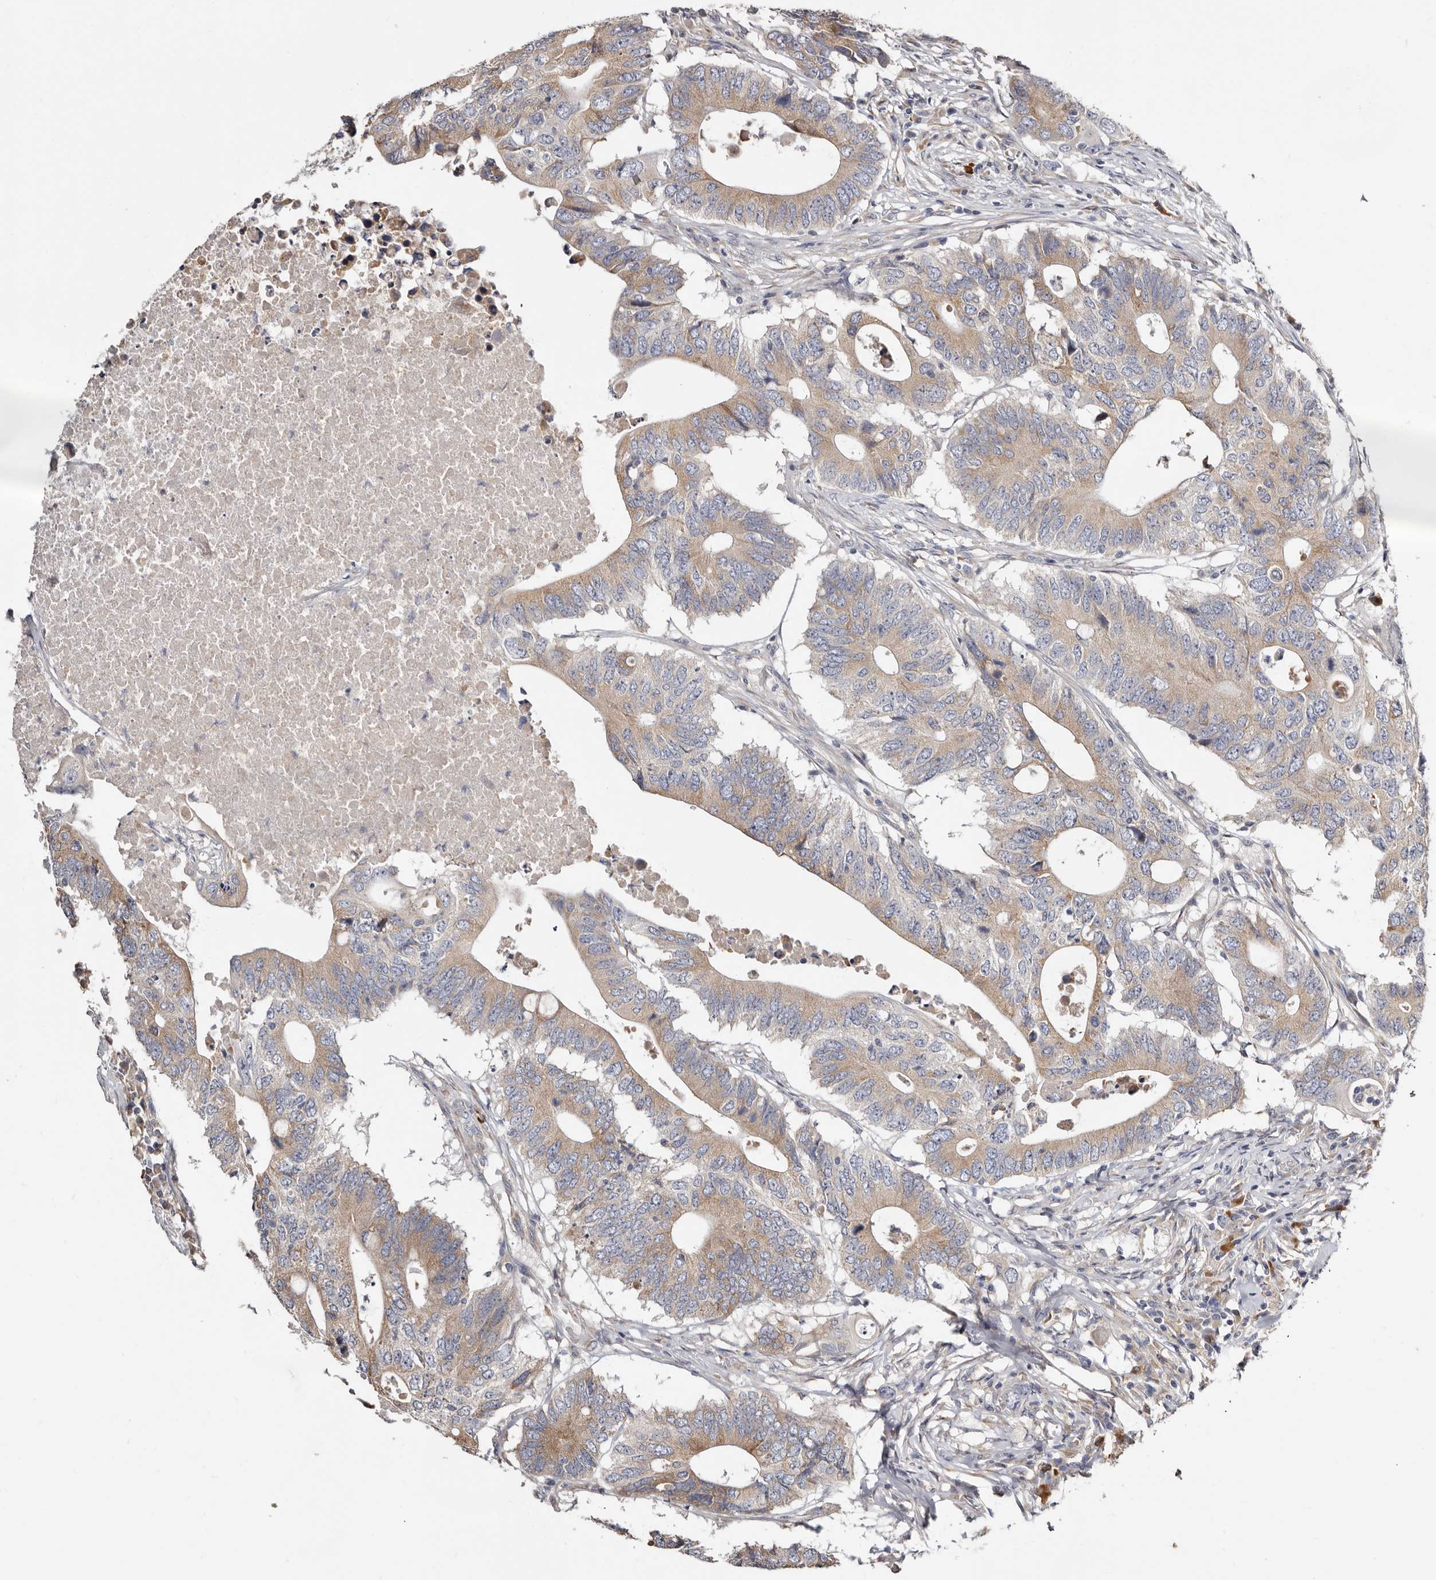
{"staining": {"intensity": "weak", "quantity": ">75%", "location": "cytoplasmic/membranous"}, "tissue": "colorectal cancer", "cell_type": "Tumor cells", "image_type": "cancer", "snomed": [{"axis": "morphology", "description": "Adenocarcinoma, NOS"}, {"axis": "topography", "description": "Colon"}], "caption": "Adenocarcinoma (colorectal) tissue displays weak cytoplasmic/membranous positivity in approximately >75% of tumor cells (brown staining indicates protein expression, while blue staining denotes nuclei).", "gene": "ASIC5", "patient": {"sex": "male", "age": 71}}